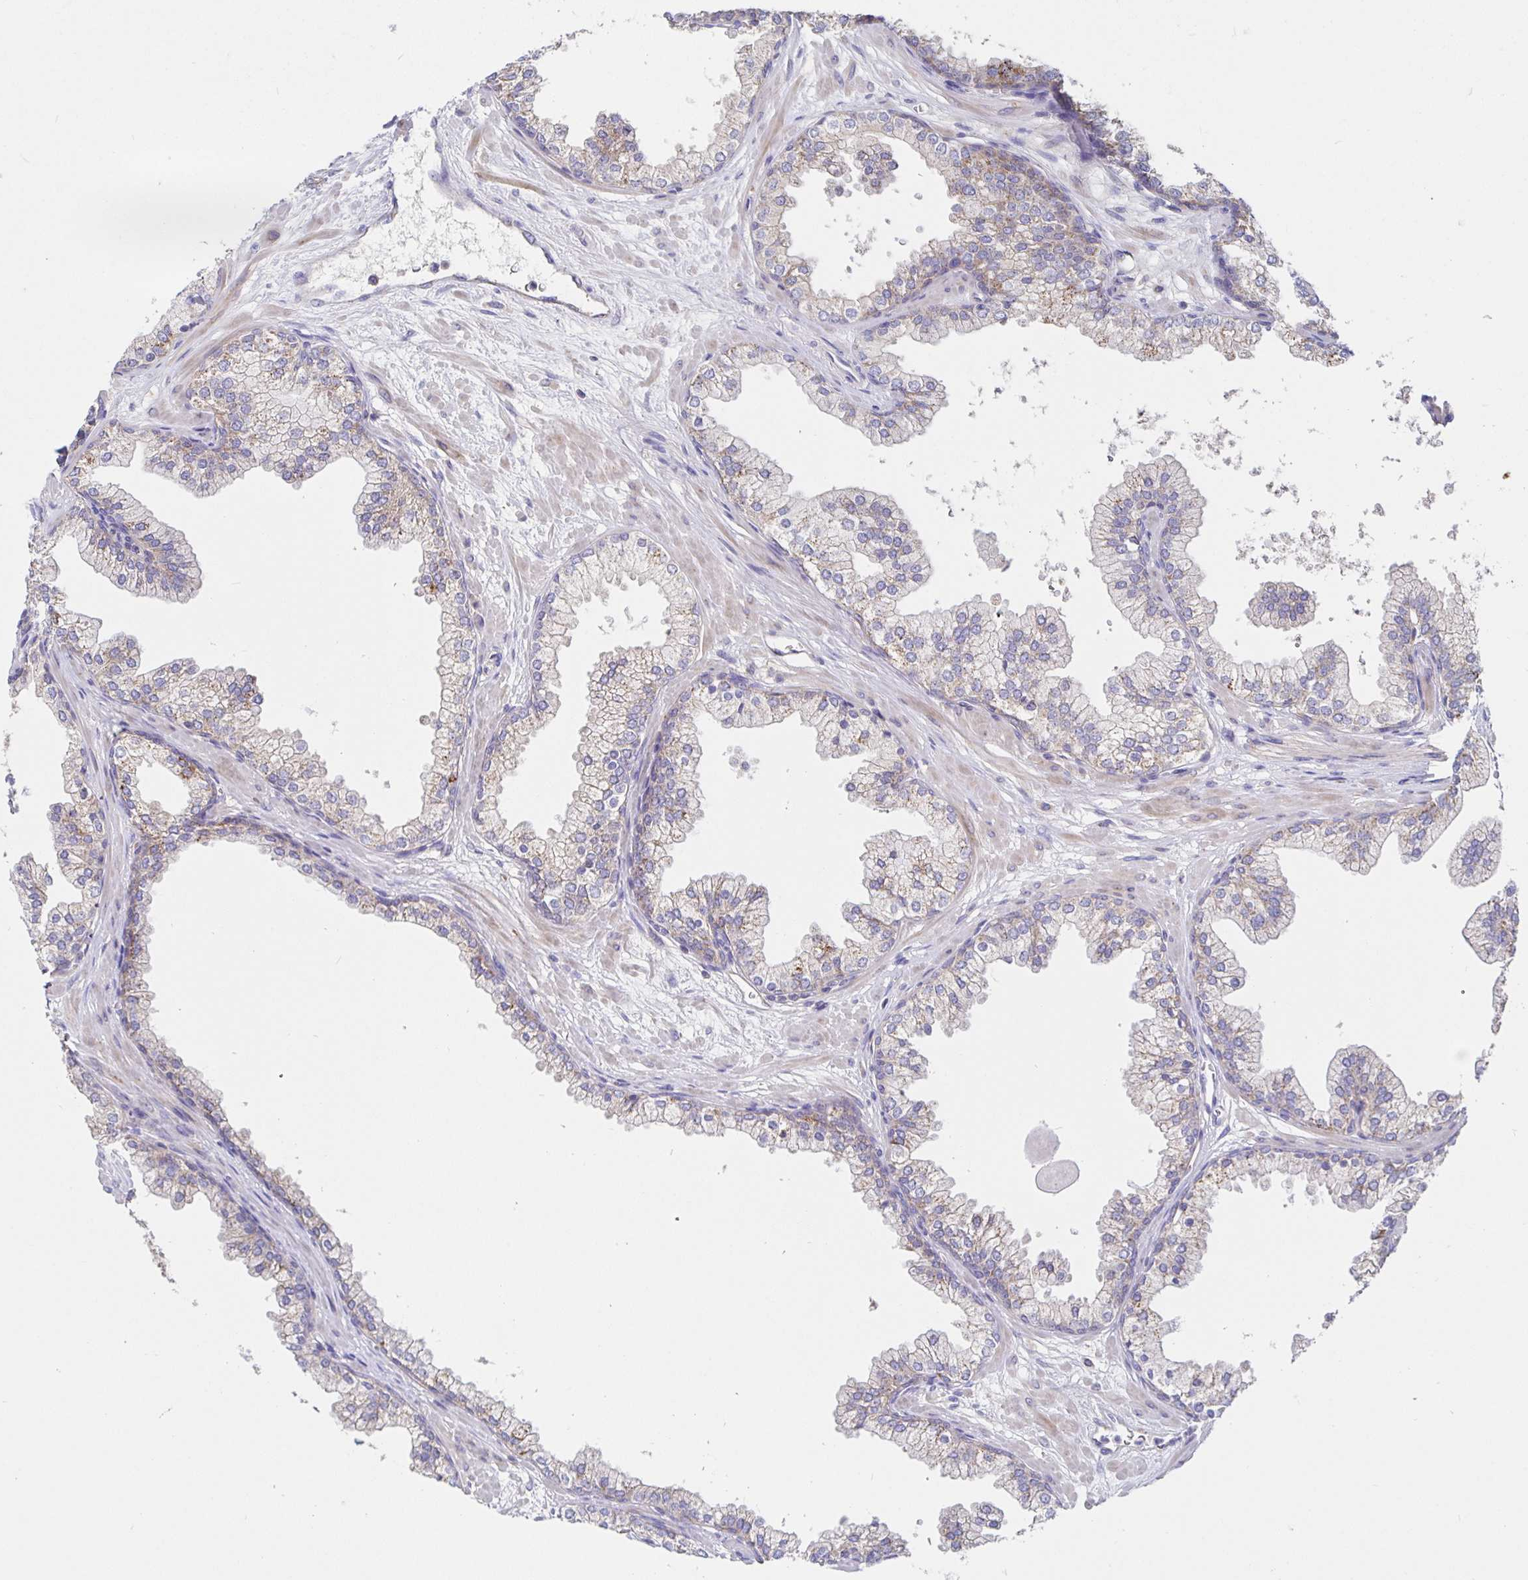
{"staining": {"intensity": "weak", "quantity": "25%-75%", "location": "cytoplasmic/membranous"}, "tissue": "prostate", "cell_type": "Glandular cells", "image_type": "normal", "snomed": [{"axis": "morphology", "description": "Normal tissue, NOS"}, {"axis": "topography", "description": "Prostate"}, {"axis": "topography", "description": "Peripheral nerve tissue"}], "caption": "Immunohistochemical staining of benign prostate demonstrates weak cytoplasmic/membranous protein positivity in about 25%-75% of glandular cells.", "gene": "PRDX3", "patient": {"sex": "male", "age": 61}}